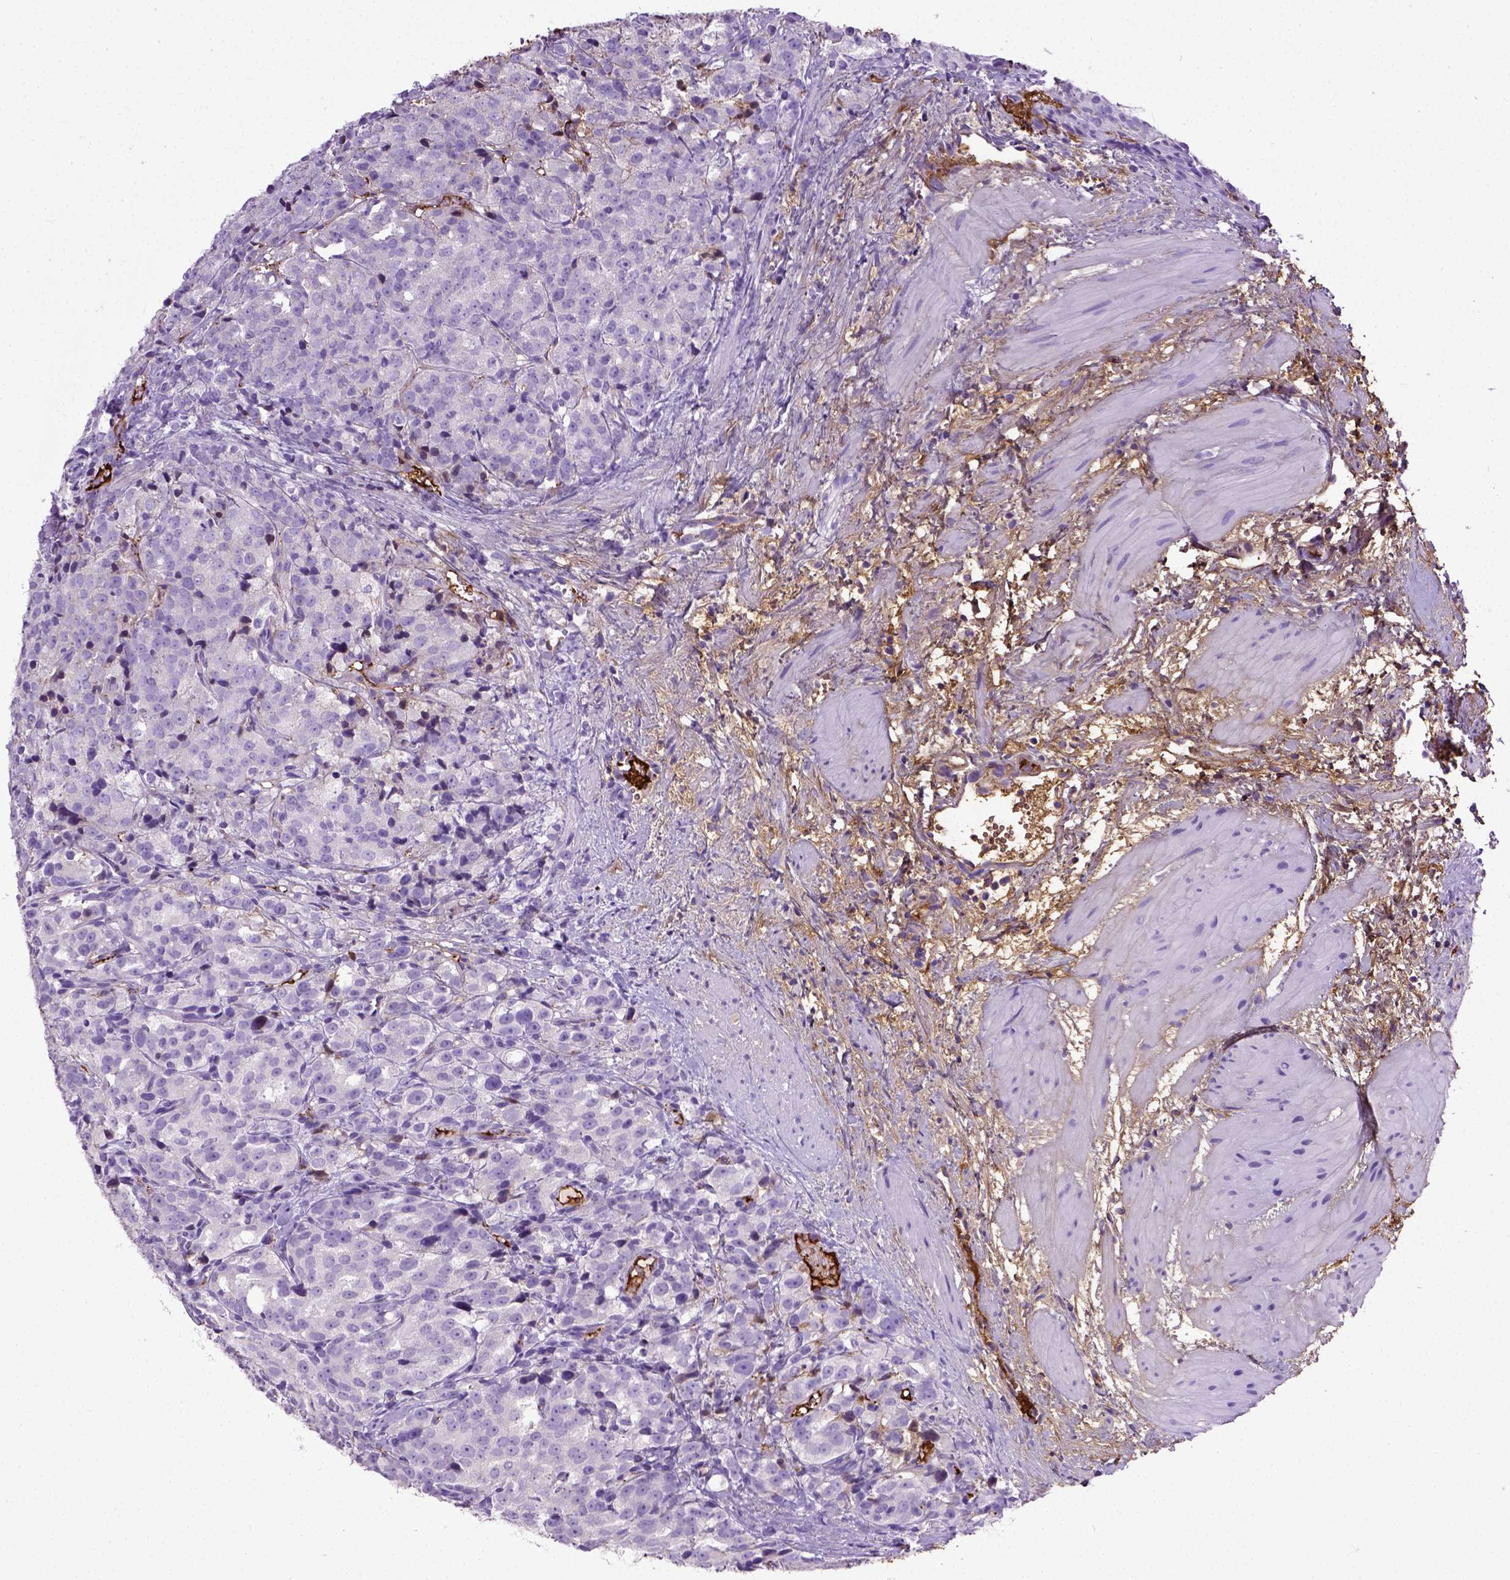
{"staining": {"intensity": "negative", "quantity": "none", "location": "none"}, "tissue": "prostate cancer", "cell_type": "Tumor cells", "image_type": "cancer", "snomed": [{"axis": "morphology", "description": "Adenocarcinoma, High grade"}, {"axis": "topography", "description": "Prostate"}], "caption": "The image demonstrates no staining of tumor cells in prostate cancer (adenocarcinoma (high-grade)). The staining was performed using DAB to visualize the protein expression in brown, while the nuclei were stained in blue with hematoxylin (Magnification: 20x).", "gene": "ADAMTS8", "patient": {"sex": "male", "age": 53}}